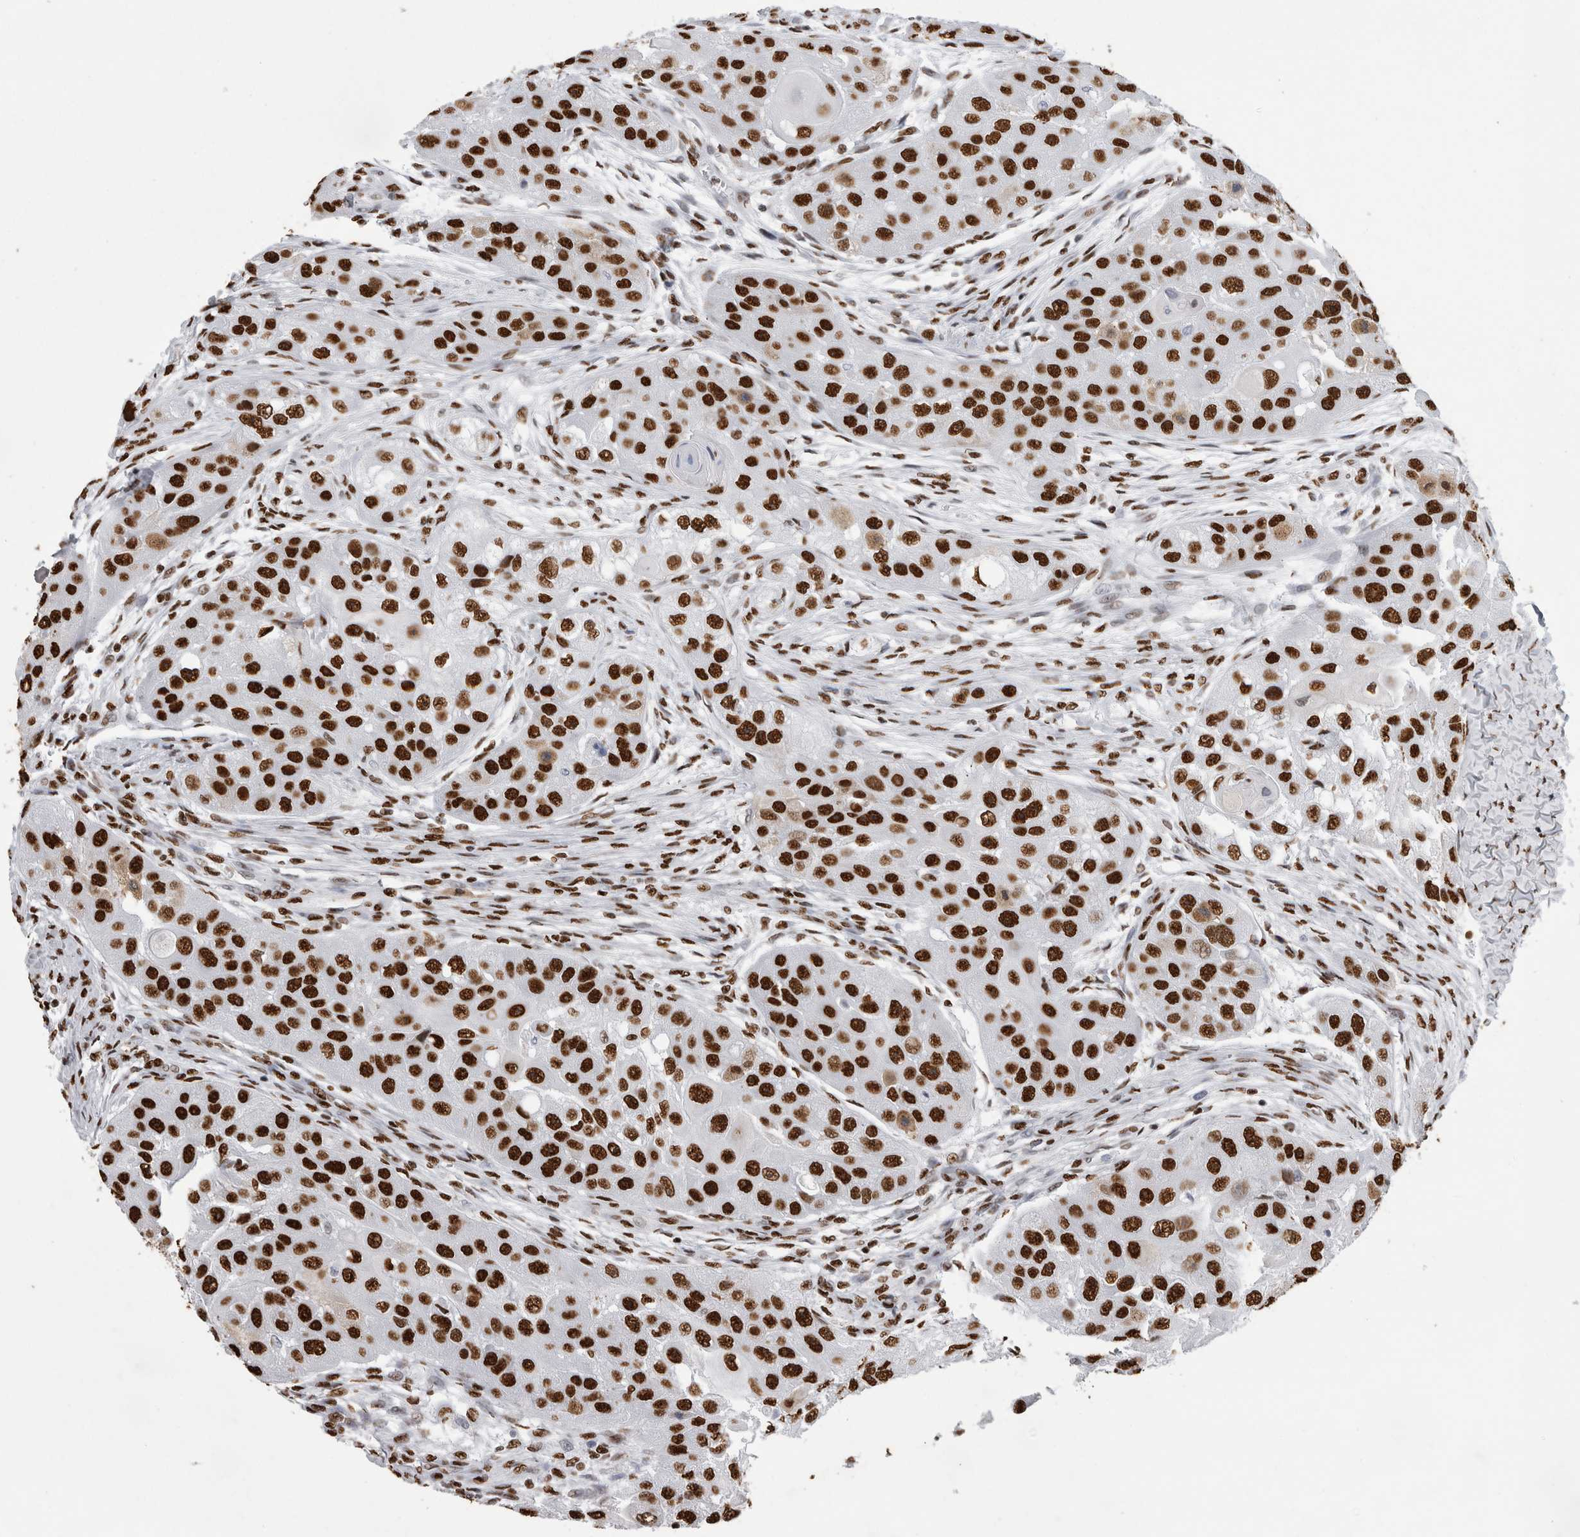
{"staining": {"intensity": "strong", "quantity": ">75%", "location": "nuclear"}, "tissue": "head and neck cancer", "cell_type": "Tumor cells", "image_type": "cancer", "snomed": [{"axis": "morphology", "description": "Normal tissue, NOS"}, {"axis": "morphology", "description": "Squamous cell carcinoma, NOS"}, {"axis": "topography", "description": "Skeletal muscle"}, {"axis": "topography", "description": "Head-Neck"}], "caption": "DAB (3,3'-diaminobenzidine) immunohistochemical staining of head and neck squamous cell carcinoma demonstrates strong nuclear protein staining in about >75% of tumor cells.", "gene": "ALPK3", "patient": {"sex": "male", "age": 51}}